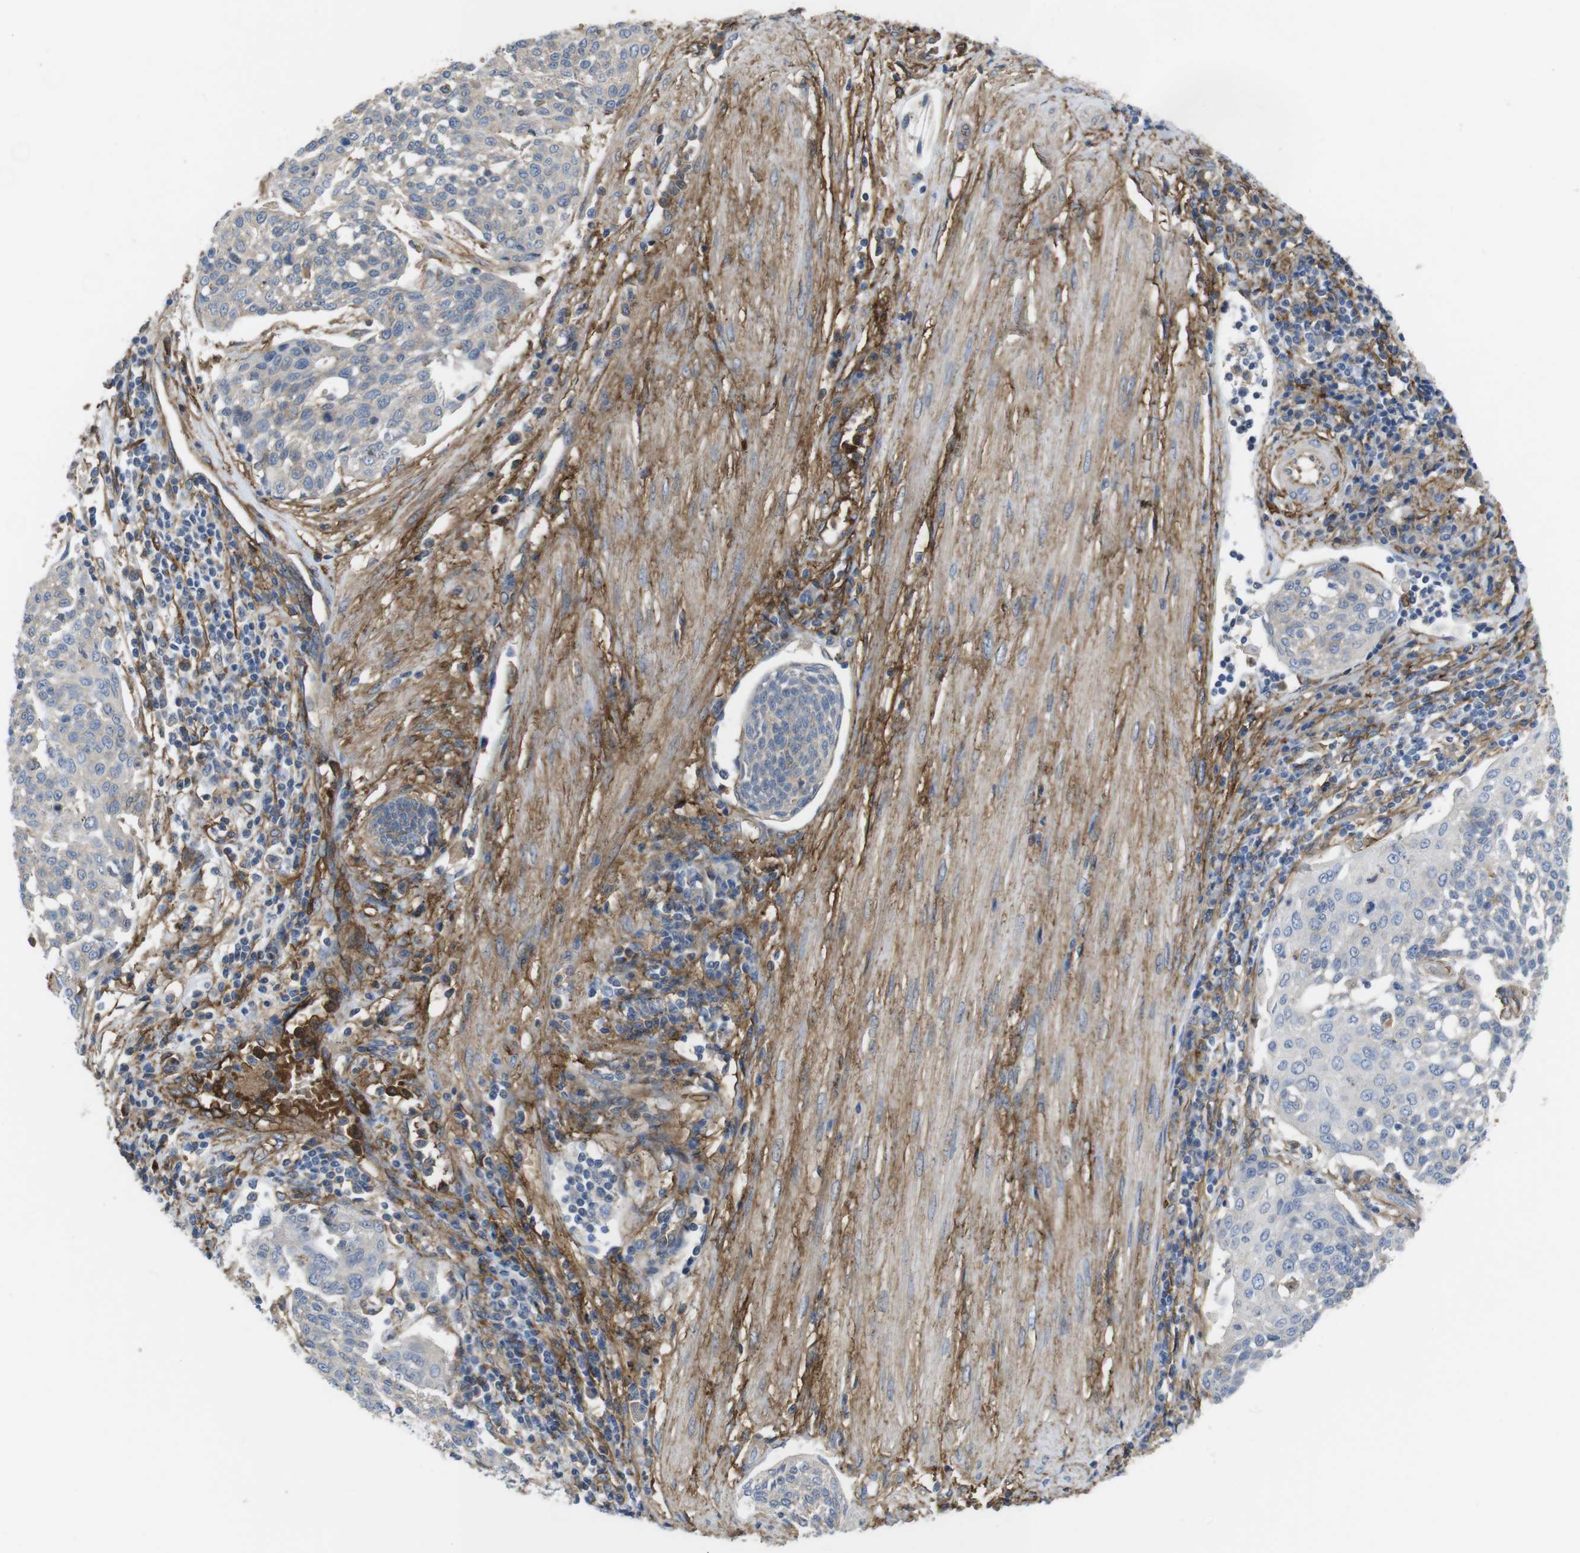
{"staining": {"intensity": "negative", "quantity": "none", "location": "none"}, "tissue": "cervical cancer", "cell_type": "Tumor cells", "image_type": "cancer", "snomed": [{"axis": "morphology", "description": "Squamous cell carcinoma, NOS"}, {"axis": "topography", "description": "Cervix"}], "caption": "Immunohistochemistry (IHC) micrograph of human cervical cancer (squamous cell carcinoma) stained for a protein (brown), which shows no expression in tumor cells.", "gene": "CYBRD1", "patient": {"sex": "female", "age": 34}}